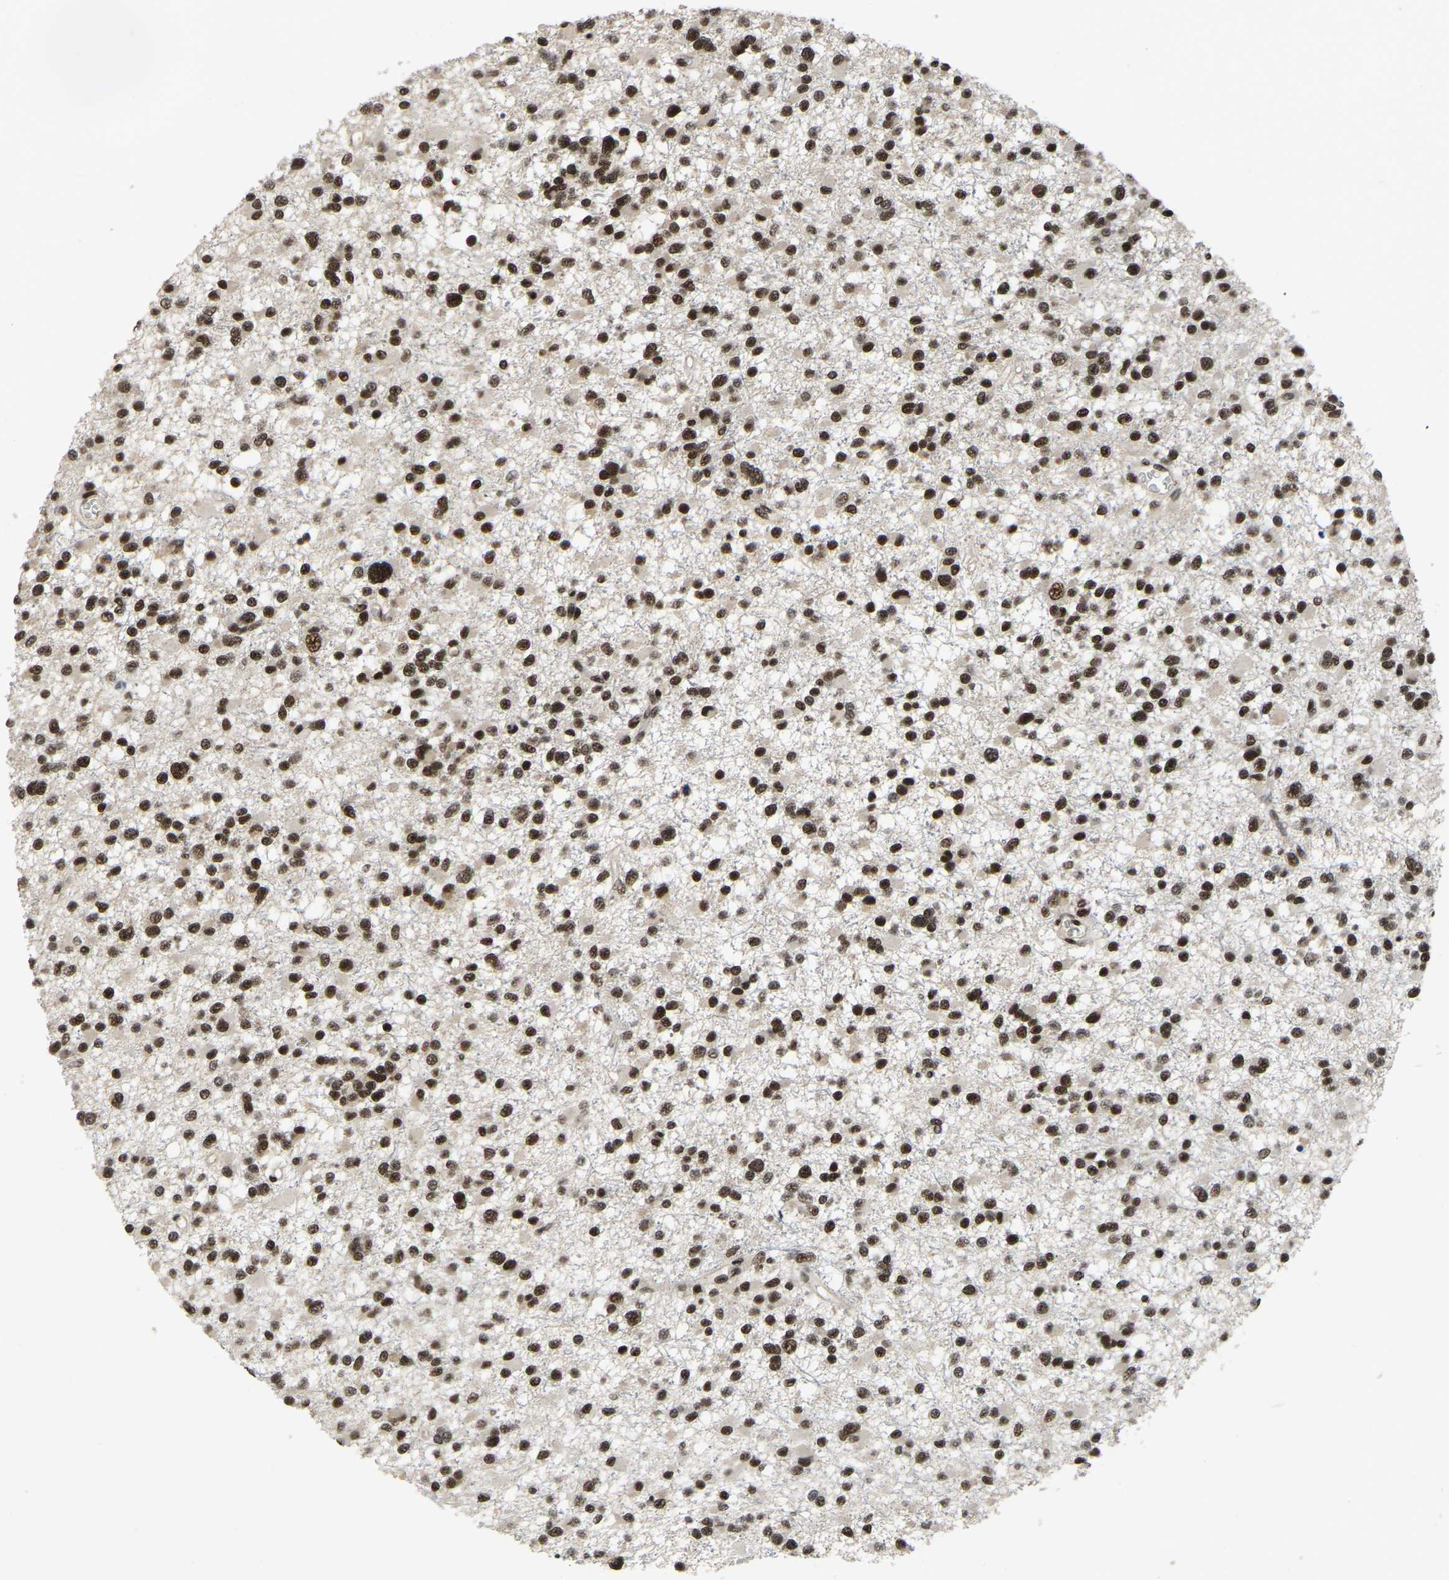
{"staining": {"intensity": "strong", "quantity": ">75%", "location": "nuclear"}, "tissue": "glioma", "cell_type": "Tumor cells", "image_type": "cancer", "snomed": [{"axis": "morphology", "description": "Glioma, malignant, Low grade"}, {"axis": "topography", "description": "Brain"}], "caption": "Low-grade glioma (malignant) stained for a protein exhibits strong nuclear positivity in tumor cells. (DAB = brown stain, brightfield microscopy at high magnification).", "gene": "TBL1XR1", "patient": {"sex": "female", "age": 22}}